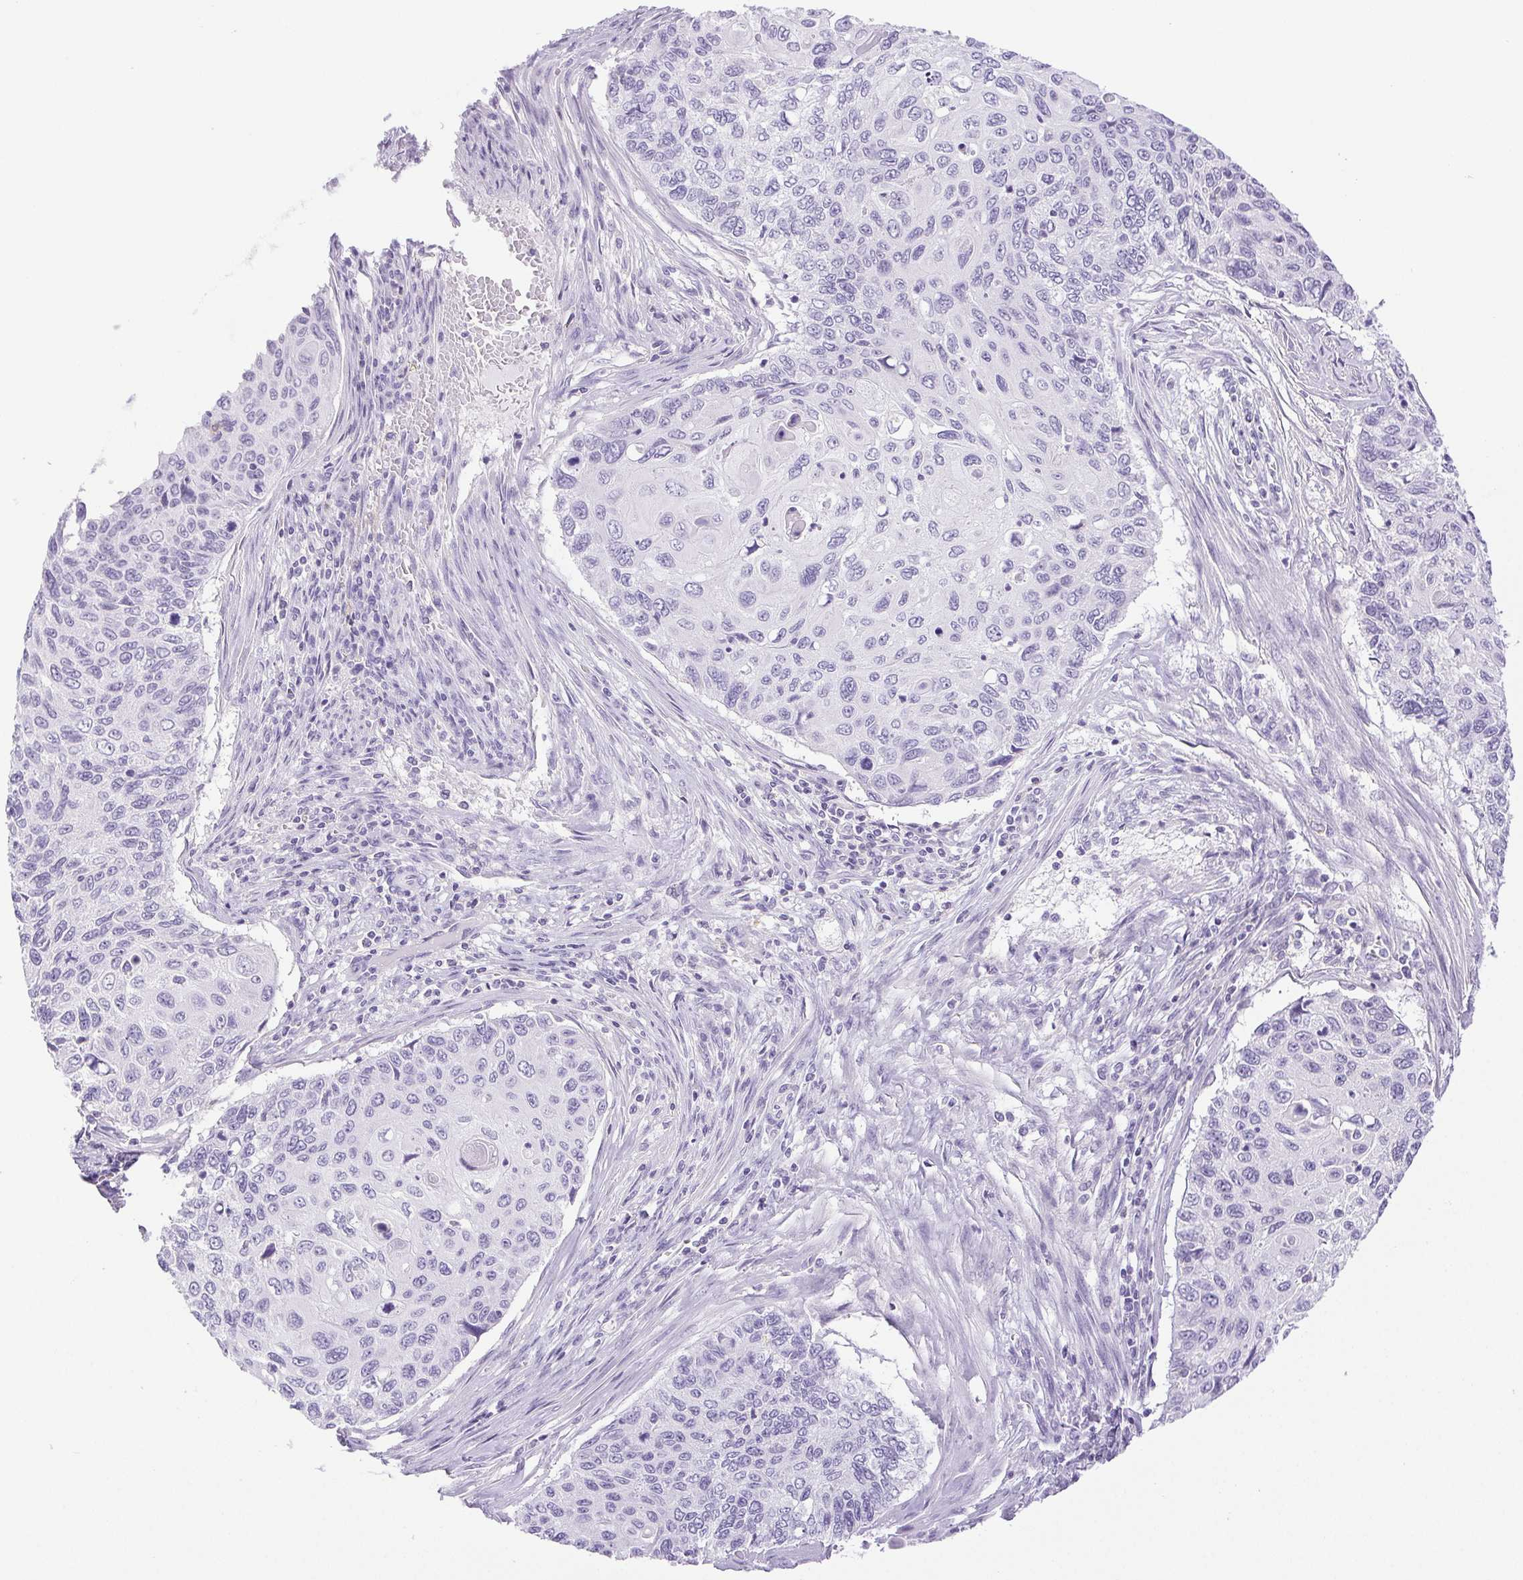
{"staining": {"intensity": "negative", "quantity": "none", "location": "none"}, "tissue": "cervical cancer", "cell_type": "Tumor cells", "image_type": "cancer", "snomed": [{"axis": "morphology", "description": "Squamous cell carcinoma, NOS"}, {"axis": "topography", "description": "Cervix"}], "caption": "There is no significant expression in tumor cells of squamous cell carcinoma (cervical).", "gene": "HLA-G", "patient": {"sex": "female", "age": 70}}